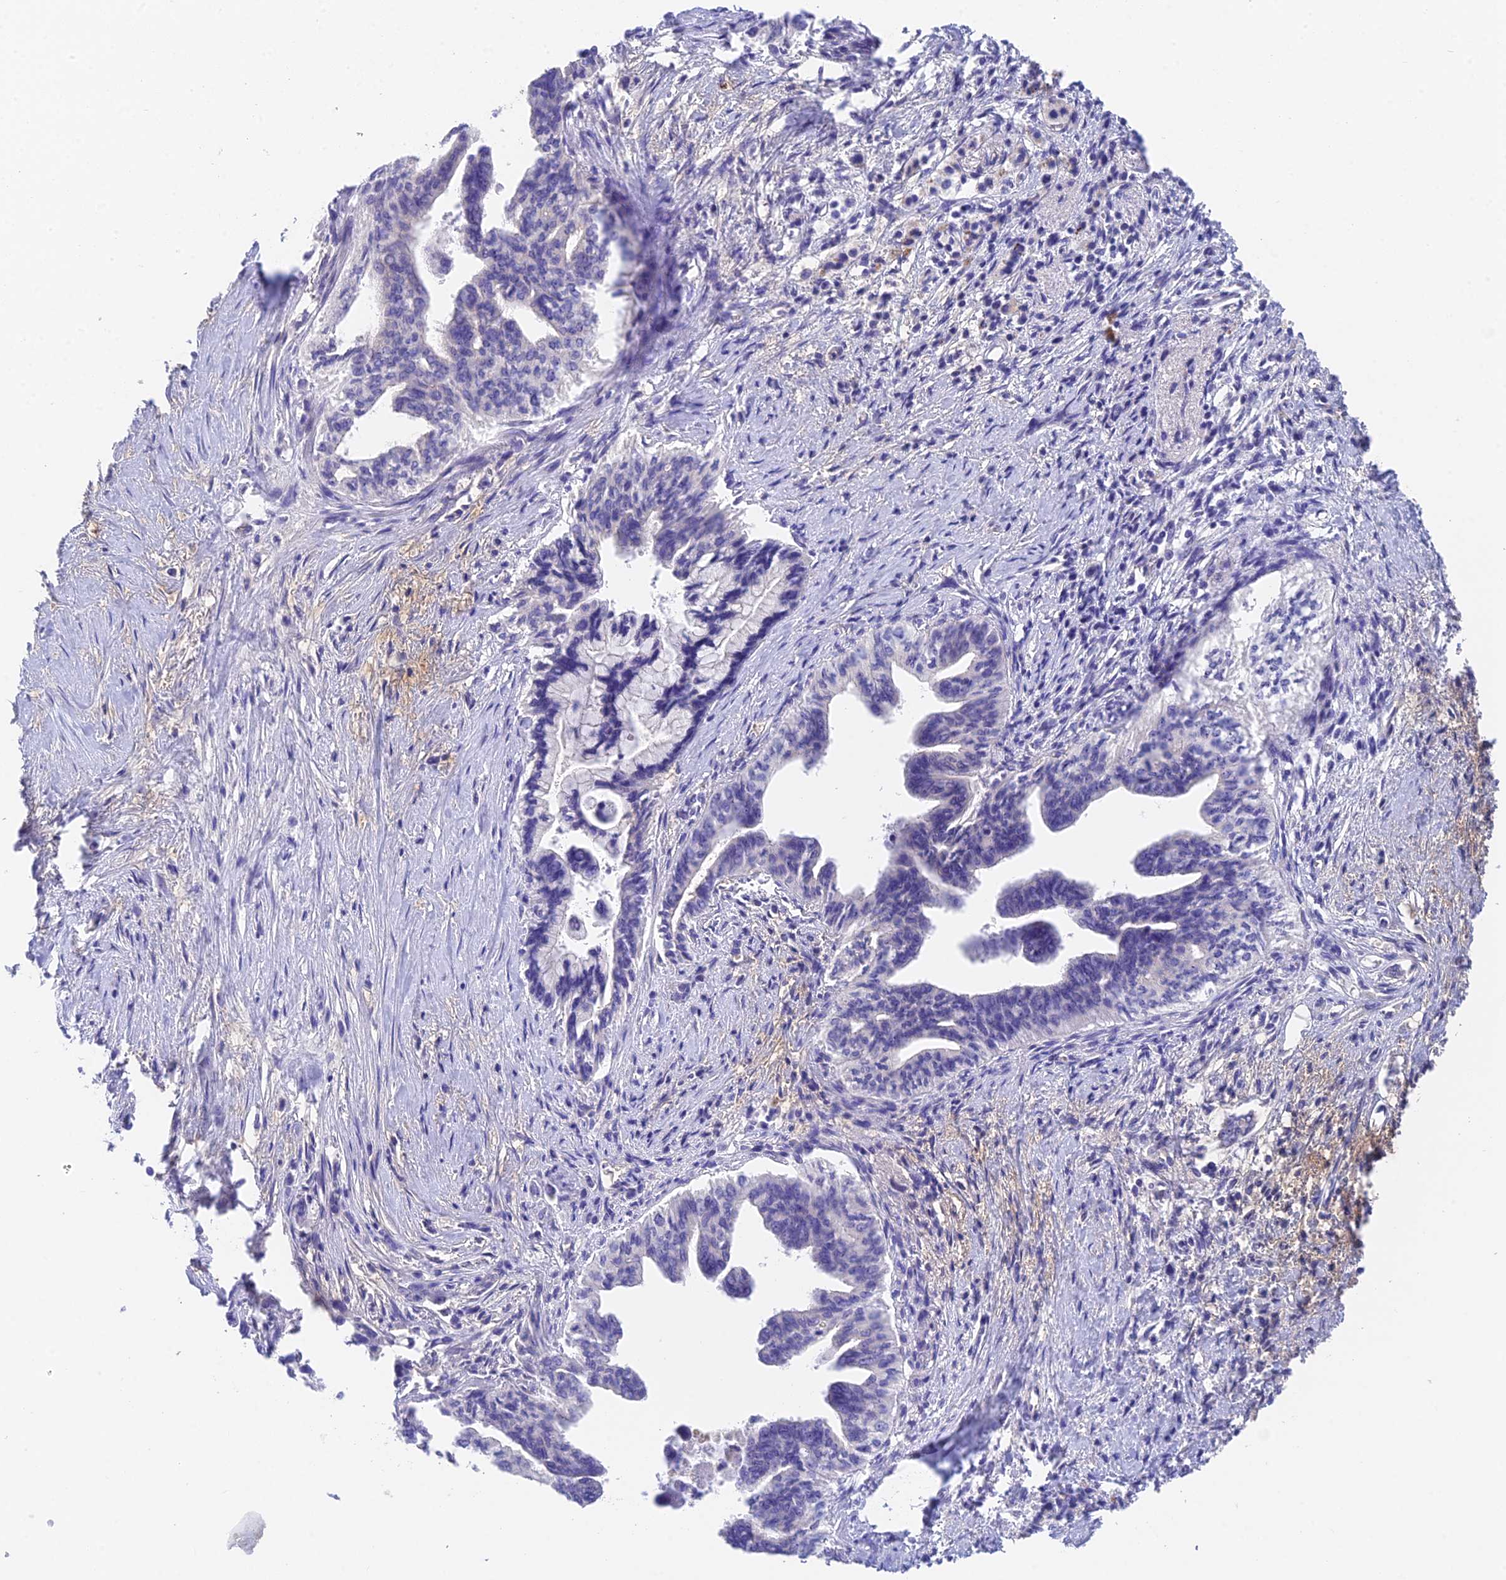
{"staining": {"intensity": "negative", "quantity": "none", "location": "none"}, "tissue": "pancreatic cancer", "cell_type": "Tumor cells", "image_type": "cancer", "snomed": [{"axis": "morphology", "description": "Adenocarcinoma, NOS"}, {"axis": "topography", "description": "Pancreas"}], "caption": "A photomicrograph of pancreatic cancer stained for a protein reveals no brown staining in tumor cells. Brightfield microscopy of immunohistochemistry stained with DAB (brown) and hematoxylin (blue), captured at high magnification.", "gene": "ADAMTS13", "patient": {"sex": "female", "age": 83}}